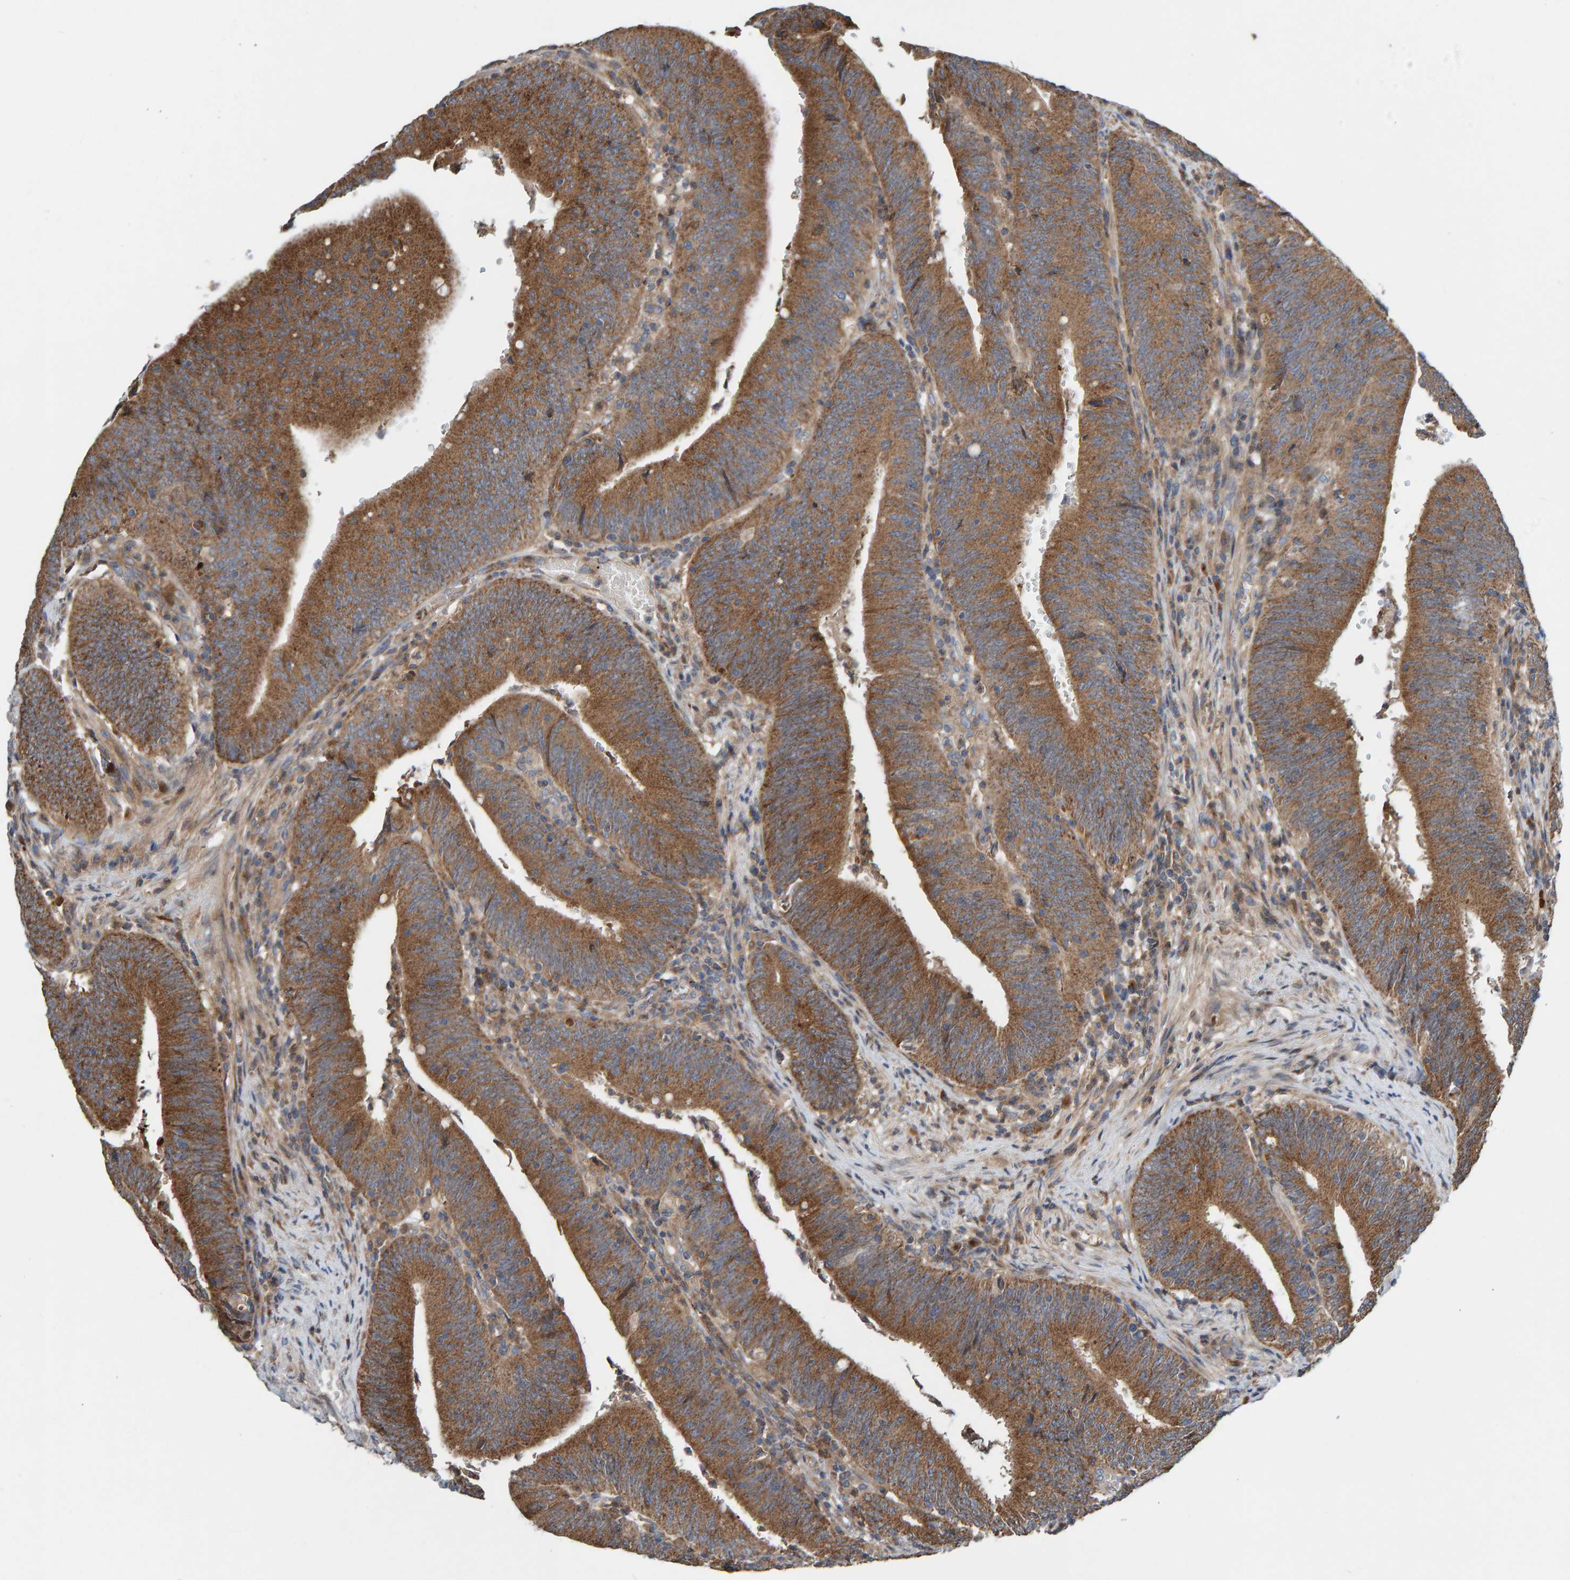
{"staining": {"intensity": "moderate", "quantity": ">75%", "location": "cytoplasmic/membranous"}, "tissue": "colorectal cancer", "cell_type": "Tumor cells", "image_type": "cancer", "snomed": [{"axis": "morphology", "description": "Normal tissue, NOS"}, {"axis": "morphology", "description": "Adenocarcinoma, NOS"}, {"axis": "topography", "description": "Rectum"}], "caption": "Moderate cytoplasmic/membranous protein positivity is present in about >75% of tumor cells in colorectal cancer.", "gene": "KIAA0753", "patient": {"sex": "female", "age": 66}}